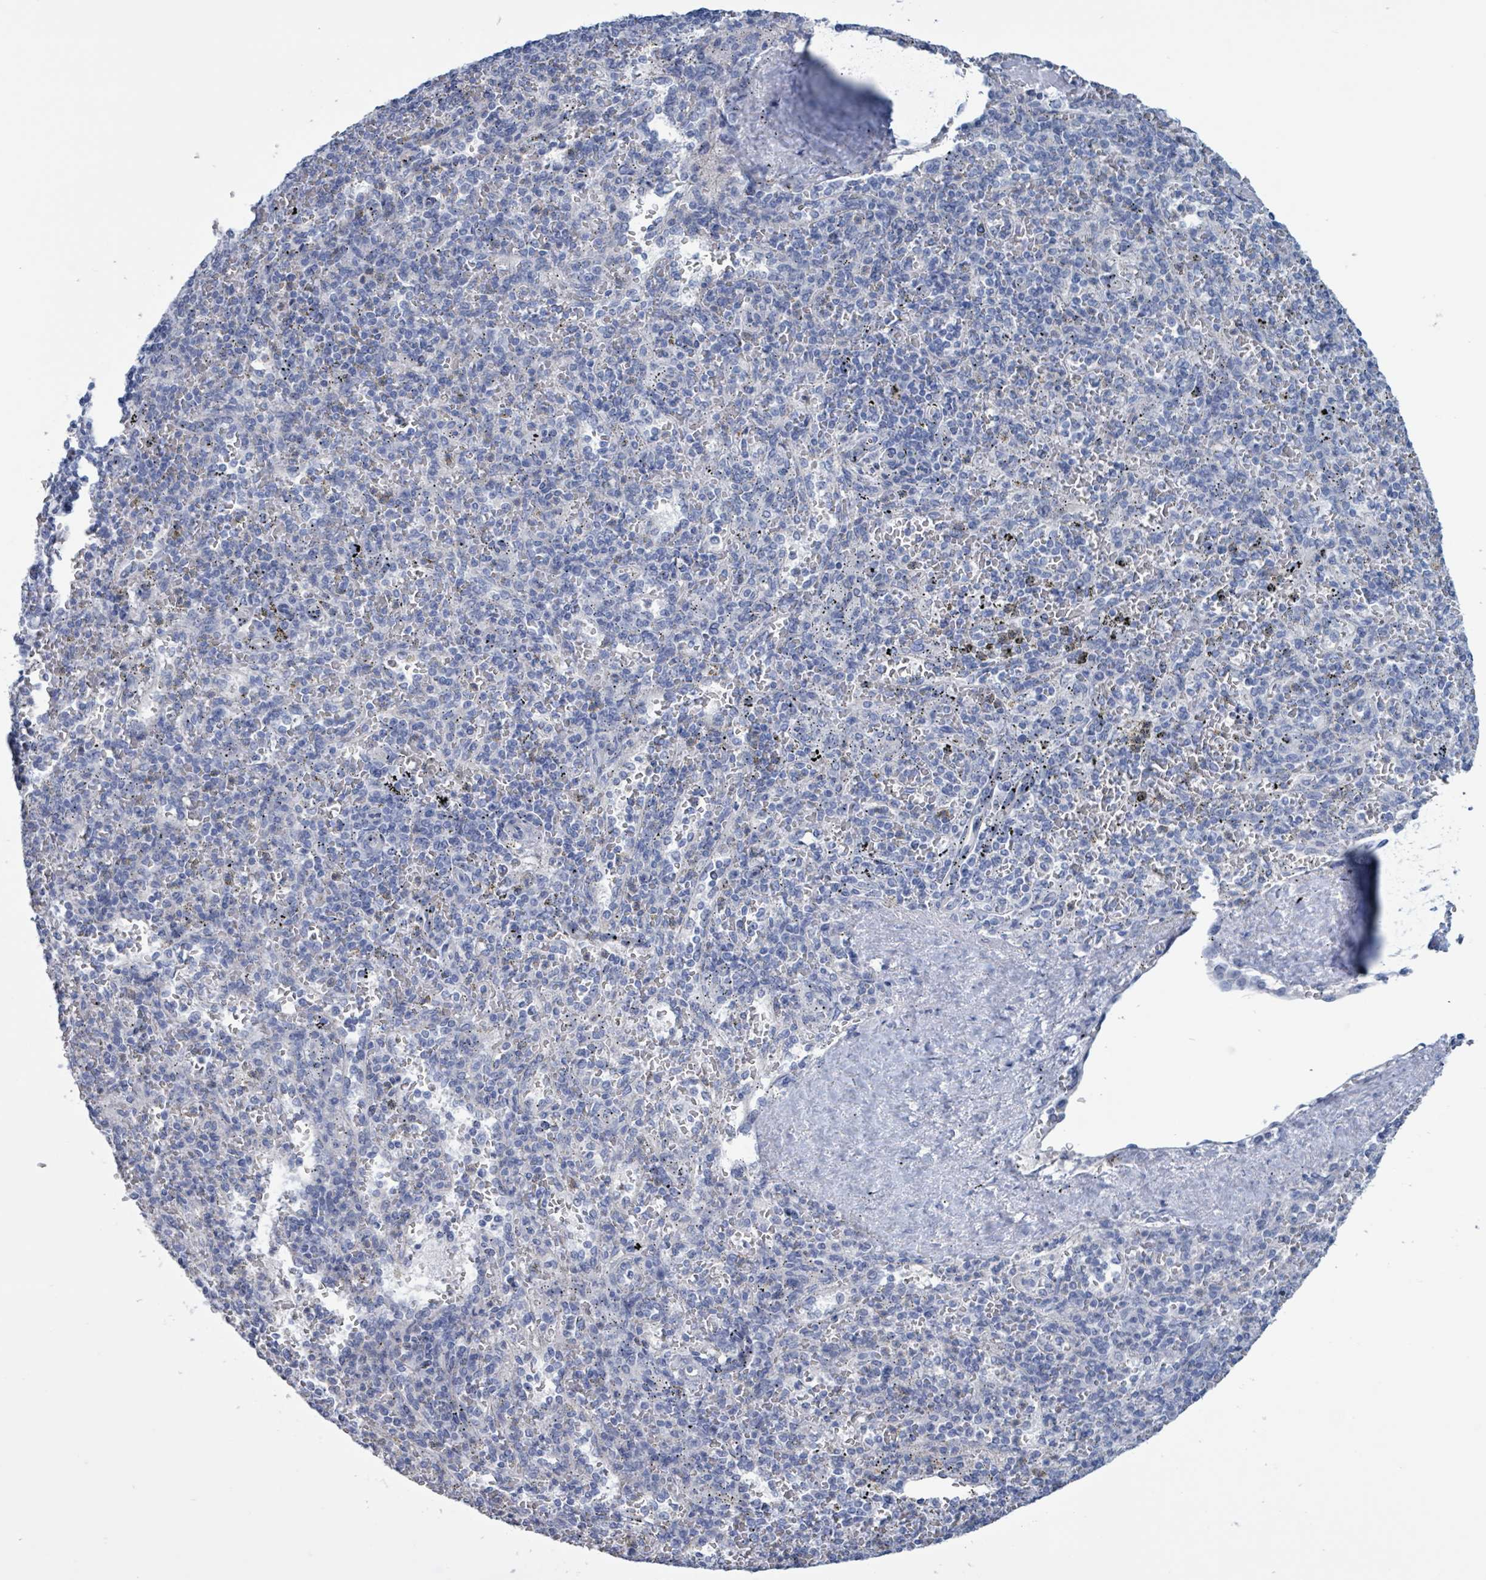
{"staining": {"intensity": "negative", "quantity": "none", "location": "none"}, "tissue": "spleen", "cell_type": "Cells in red pulp", "image_type": "normal", "snomed": [{"axis": "morphology", "description": "Normal tissue, NOS"}, {"axis": "topography", "description": "Spleen"}], "caption": "Immunohistochemistry (IHC) photomicrograph of benign spleen: human spleen stained with DAB reveals no significant protein positivity in cells in red pulp.", "gene": "CT45A10", "patient": {"sex": "male", "age": 82}}